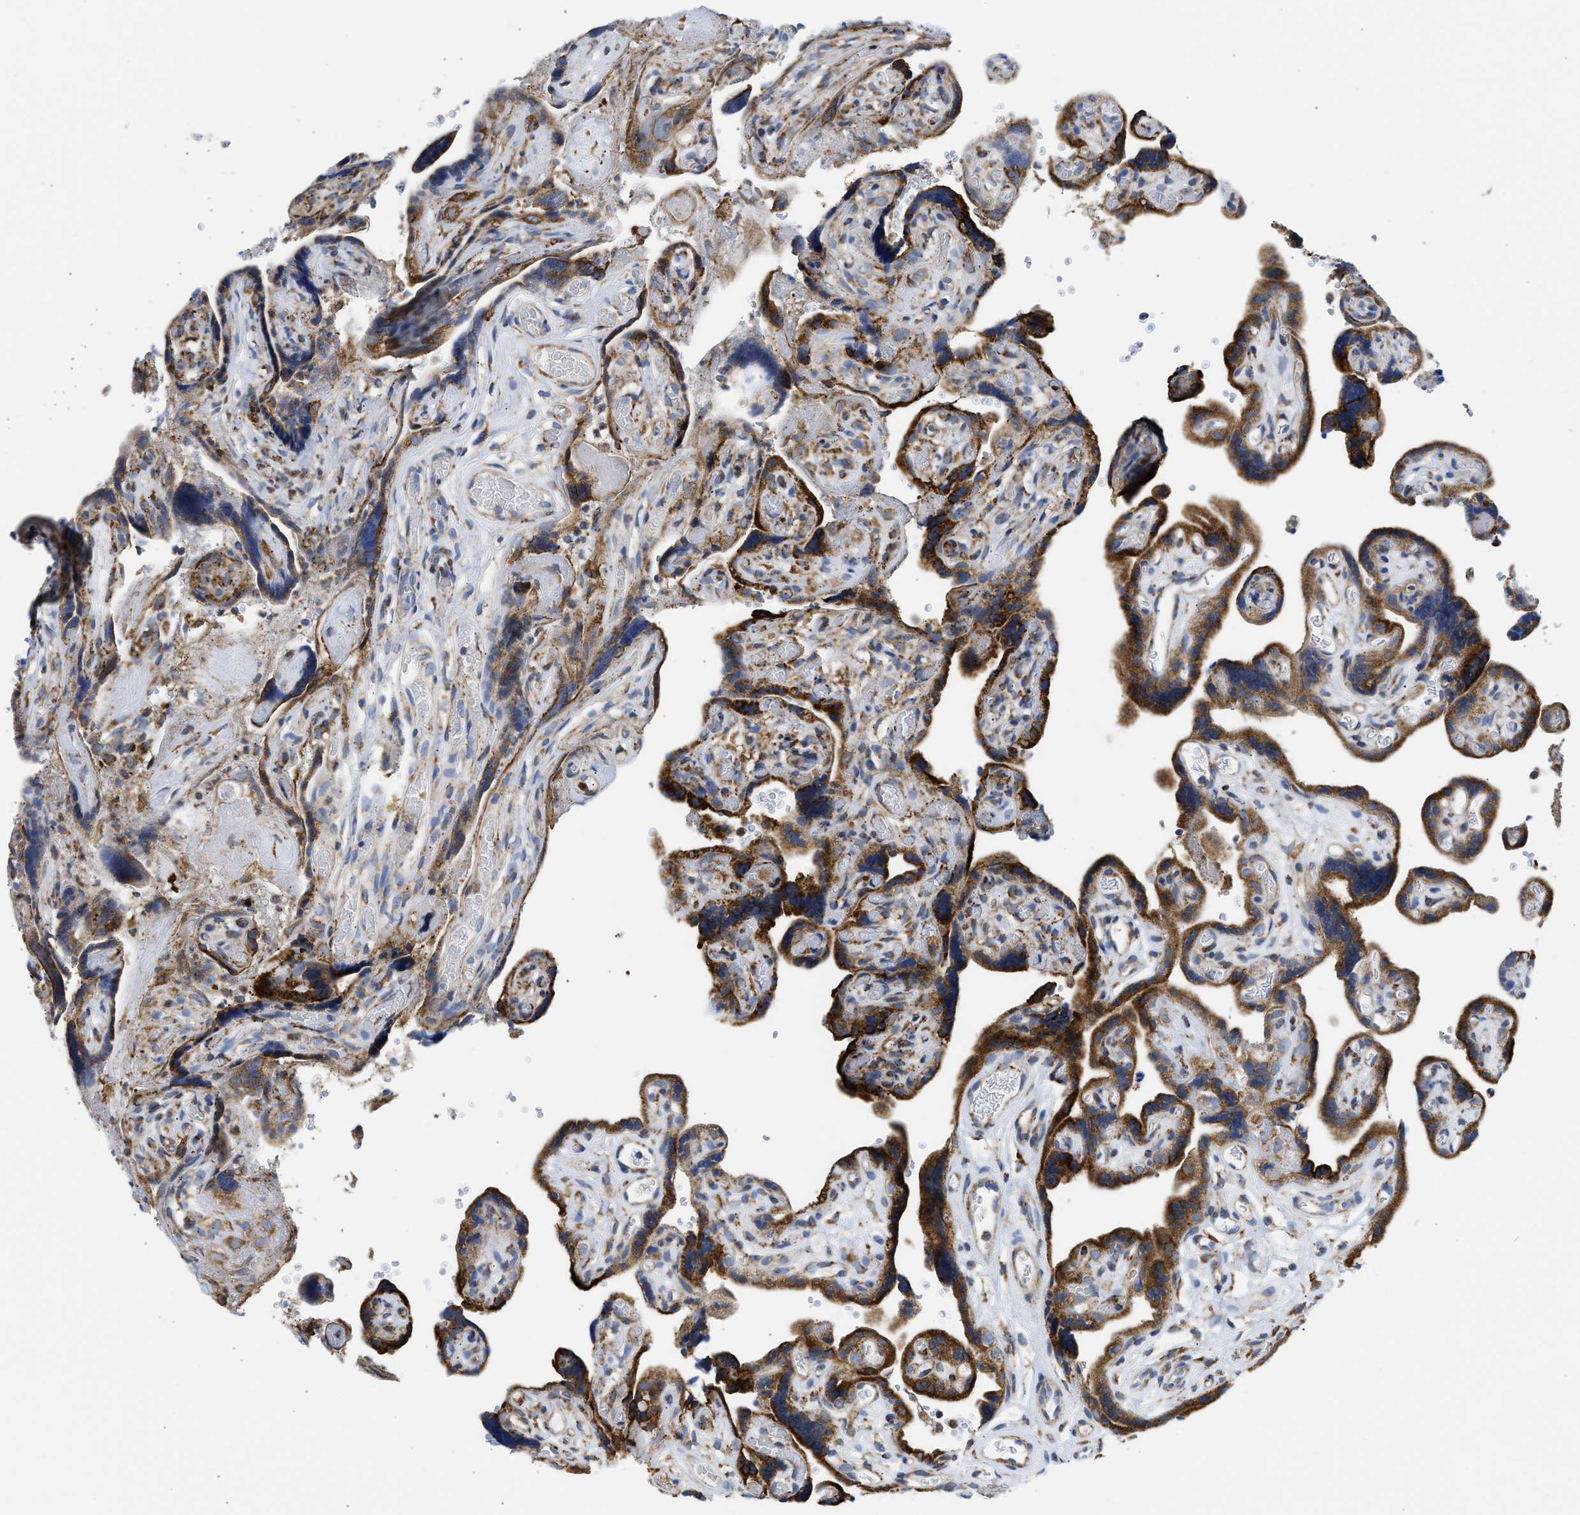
{"staining": {"intensity": "moderate", "quantity": ">75%", "location": "cytoplasmic/membranous"}, "tissue": "placenta", "cell_type": "Decidual cells", "image_type": "normal", "snomed": [{"axis": "morphology", "description": "Normal tissue, NOS"}, {"axis": "topography", "description": "Placenta"}], "caption": "The image exhibits a brown stain indicating the presence of a protein in the cytoplasmic/membranous of decidual cells in placenta.", "gene": "CYCS", "patient": {"sex": "female", "age": 30}}